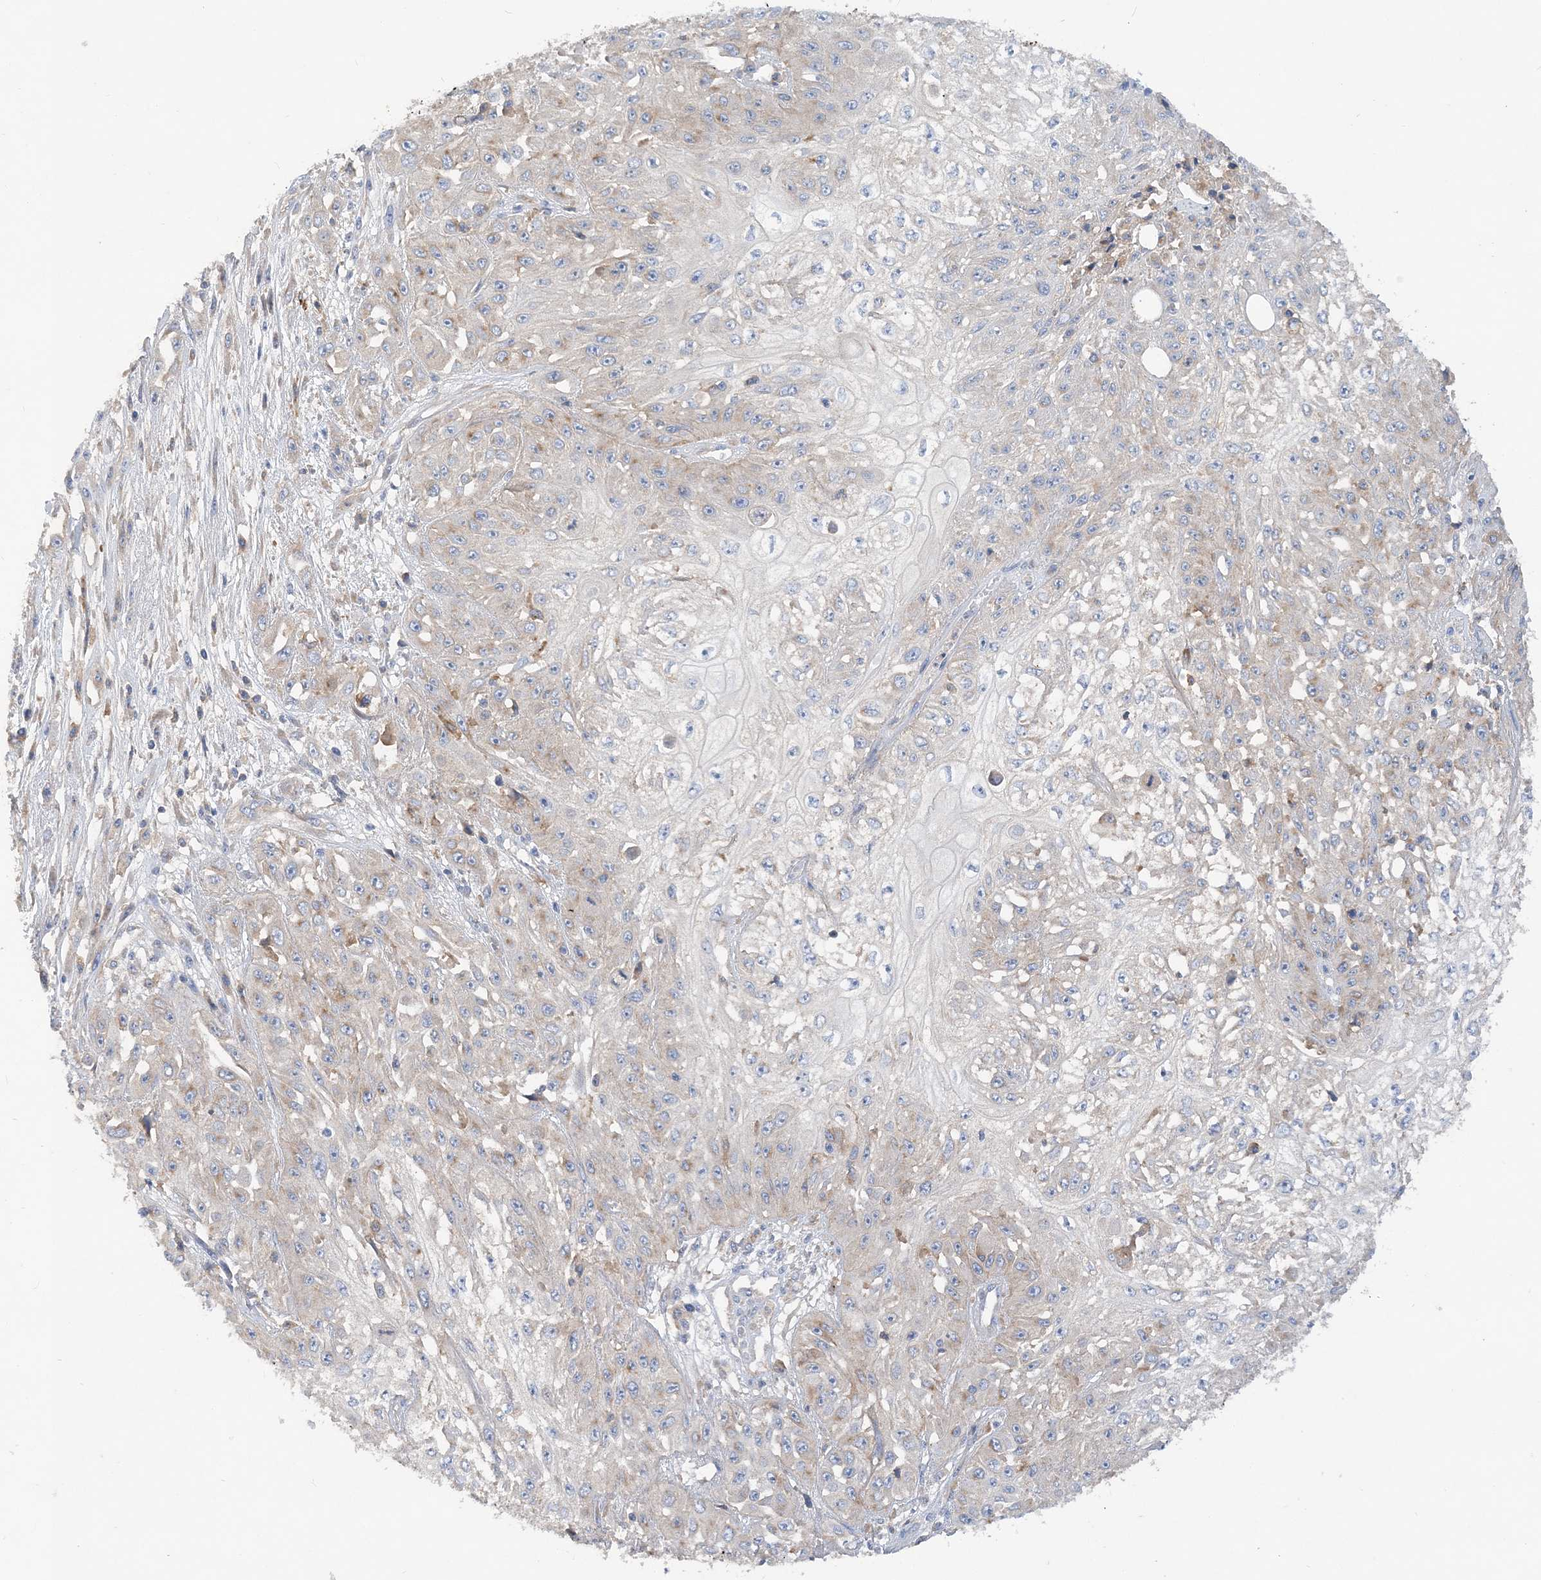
{"staining": {"intensity": "negative", "quantity": "none", "location": "none"}, "tissue": "skin cancer", "cell_type": "Tumor cells", "image_type": "cancer", "snomed": [{"axis": "morphology", "description": "Squamous cell carcinoma, NOS"}, {"axis": "morphology", "description": "Squamous cell carcinoma, metastatic, NOS"}, {"axis": "topography", "description": "Skin"}, {"axis": "topography", "description": "Lymph node"}], "caption": "Skin cancer was stained to show a protein in brown. There is no significant expression in tumor cells. (DAB (3,3'-diaminobenzidine) immunohistochemistry (IHC), high magnification).", "gene": "GRINA", "patient": {"sex": "male", "age": 75}}